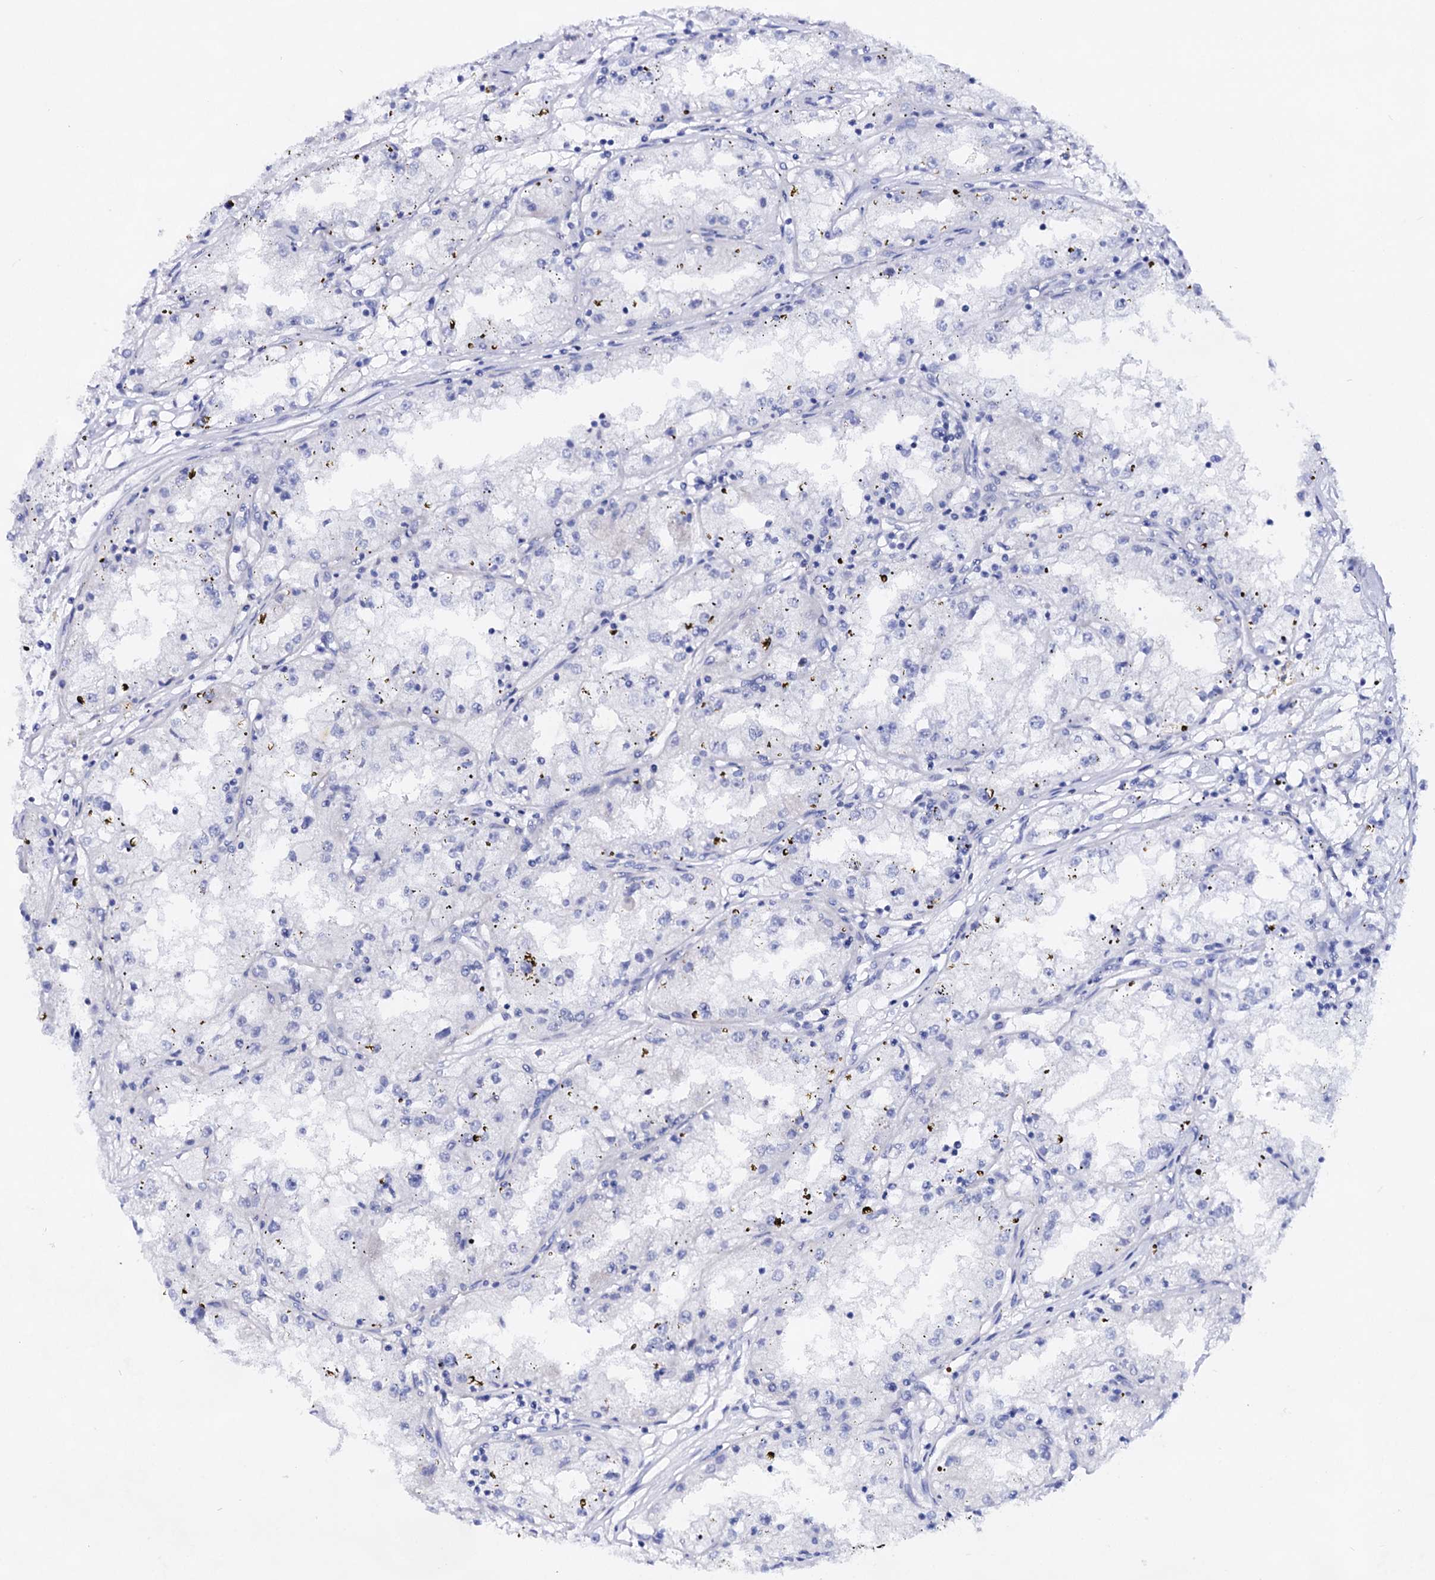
{"staining": {"intensity": "negative", "quantity": "none", "location": "none"}, "tissue": "renal cancer", "cell_type": "Tumor cells", "image_type": "cancer", "snomed": [{"axis": "morphology", "description": "Adenocarcinoma, NOS"}, {"axis": "topography", "description": "Kidney"}], "caption": "Human adenocarcinoma (renal) stained for a protein using immunohistochemistry displays no positivity in tumor cells.", "gene": "PLIN1", "patient": {"sex": "male", "age": 56}}